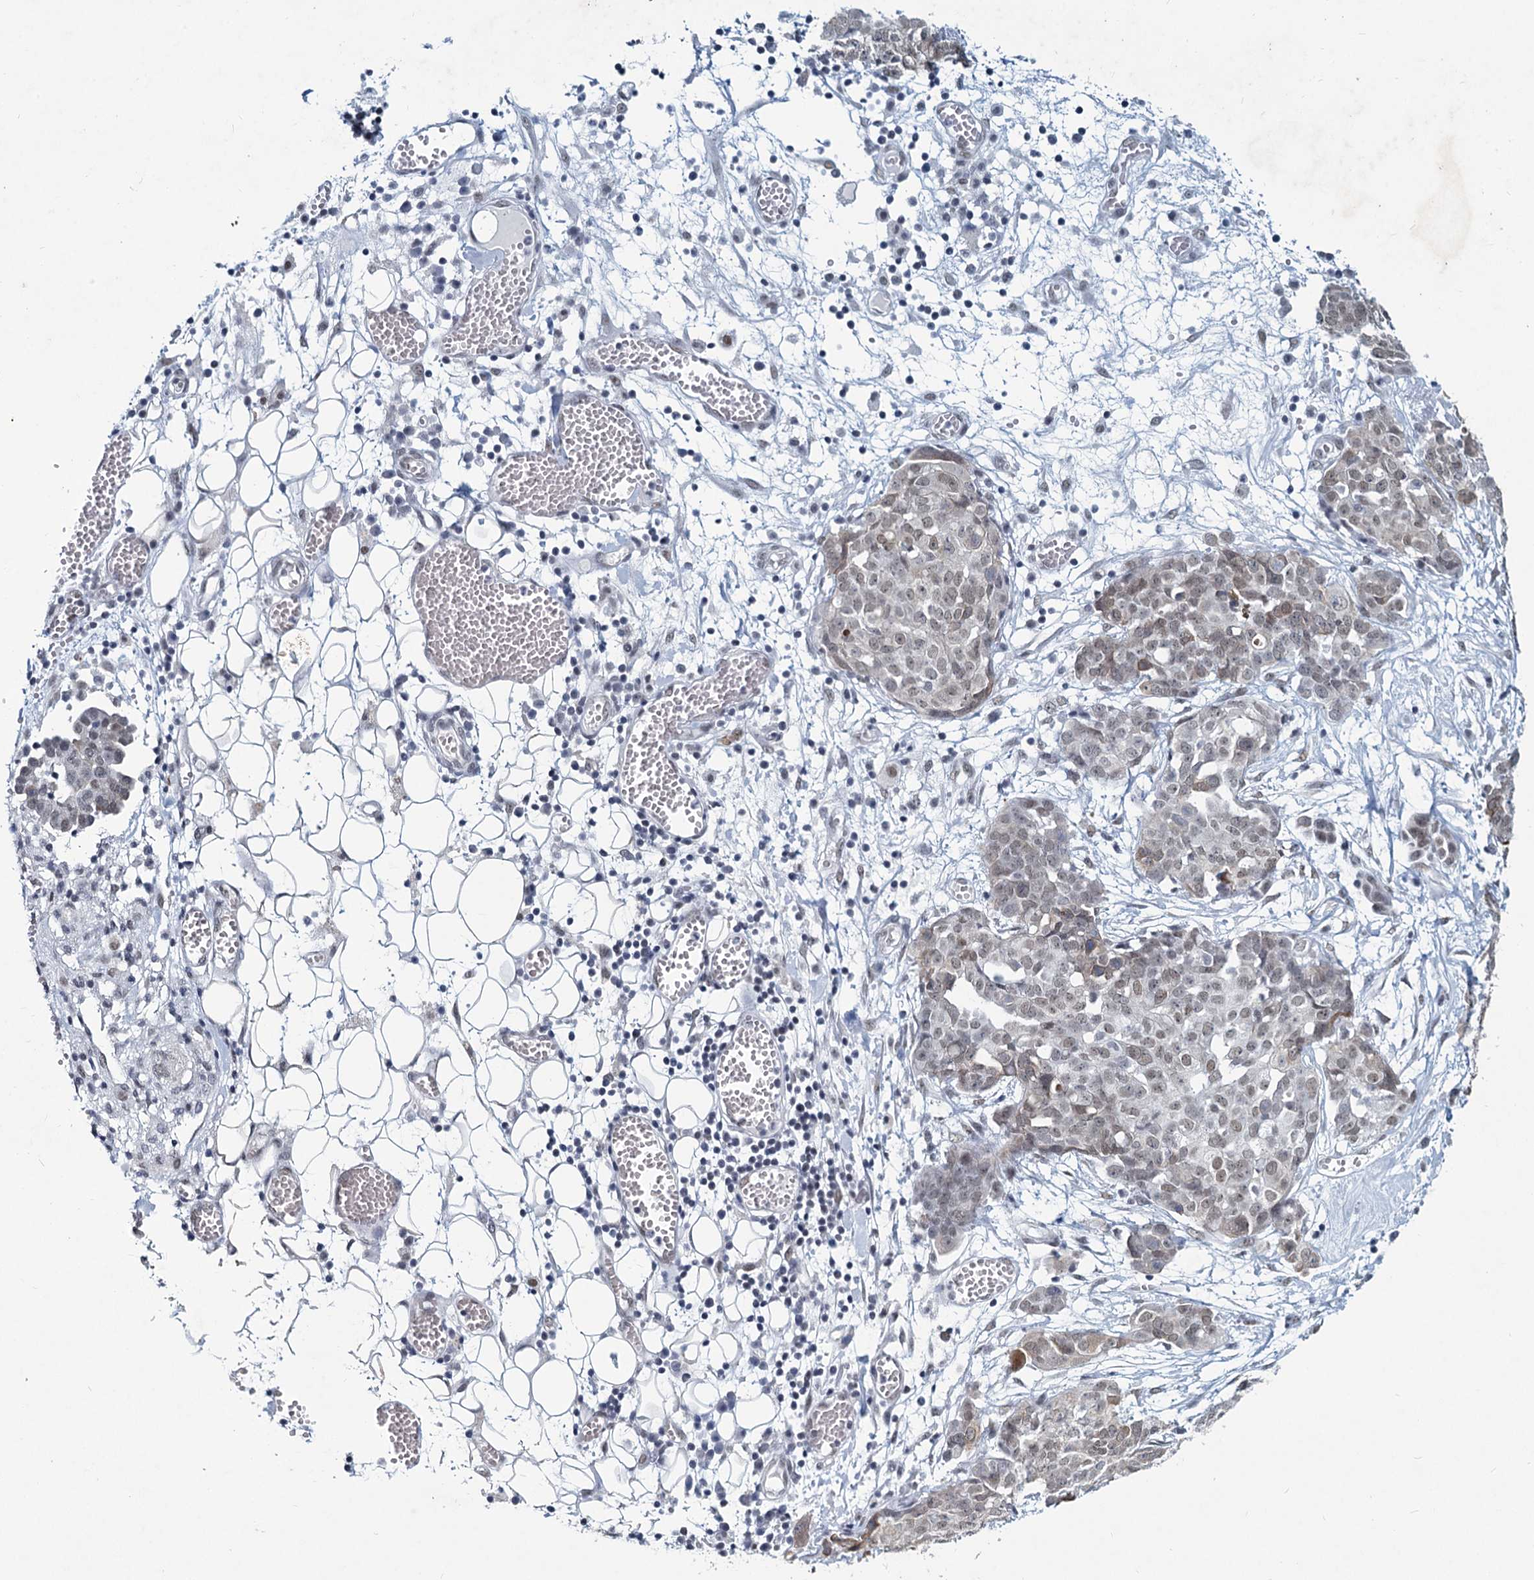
{"staining": {"intensity": "weak", "quantity": "25%-75%", "location": "nuclear"}, "tissue": "ovarian cancer", "cell_type": "Tumor cells", "image_type": "cancer", "snomed": [{"axis": "morphology", "description": "Cystadenocarcinoma, serous, NOS"}, {"axis": "topography", "description": "Soft tissue"}, {"axis": "topography", "description": "Ovary"}], "caption": "This is a photomicrograph of immunohistochemistry staining of serous cystadenocarcinoma (ovarian), which shows weak positivity in the nuclear of tumor cells.", "gene": "METTL14", "patient": {"sex": "female", "age": 57}}